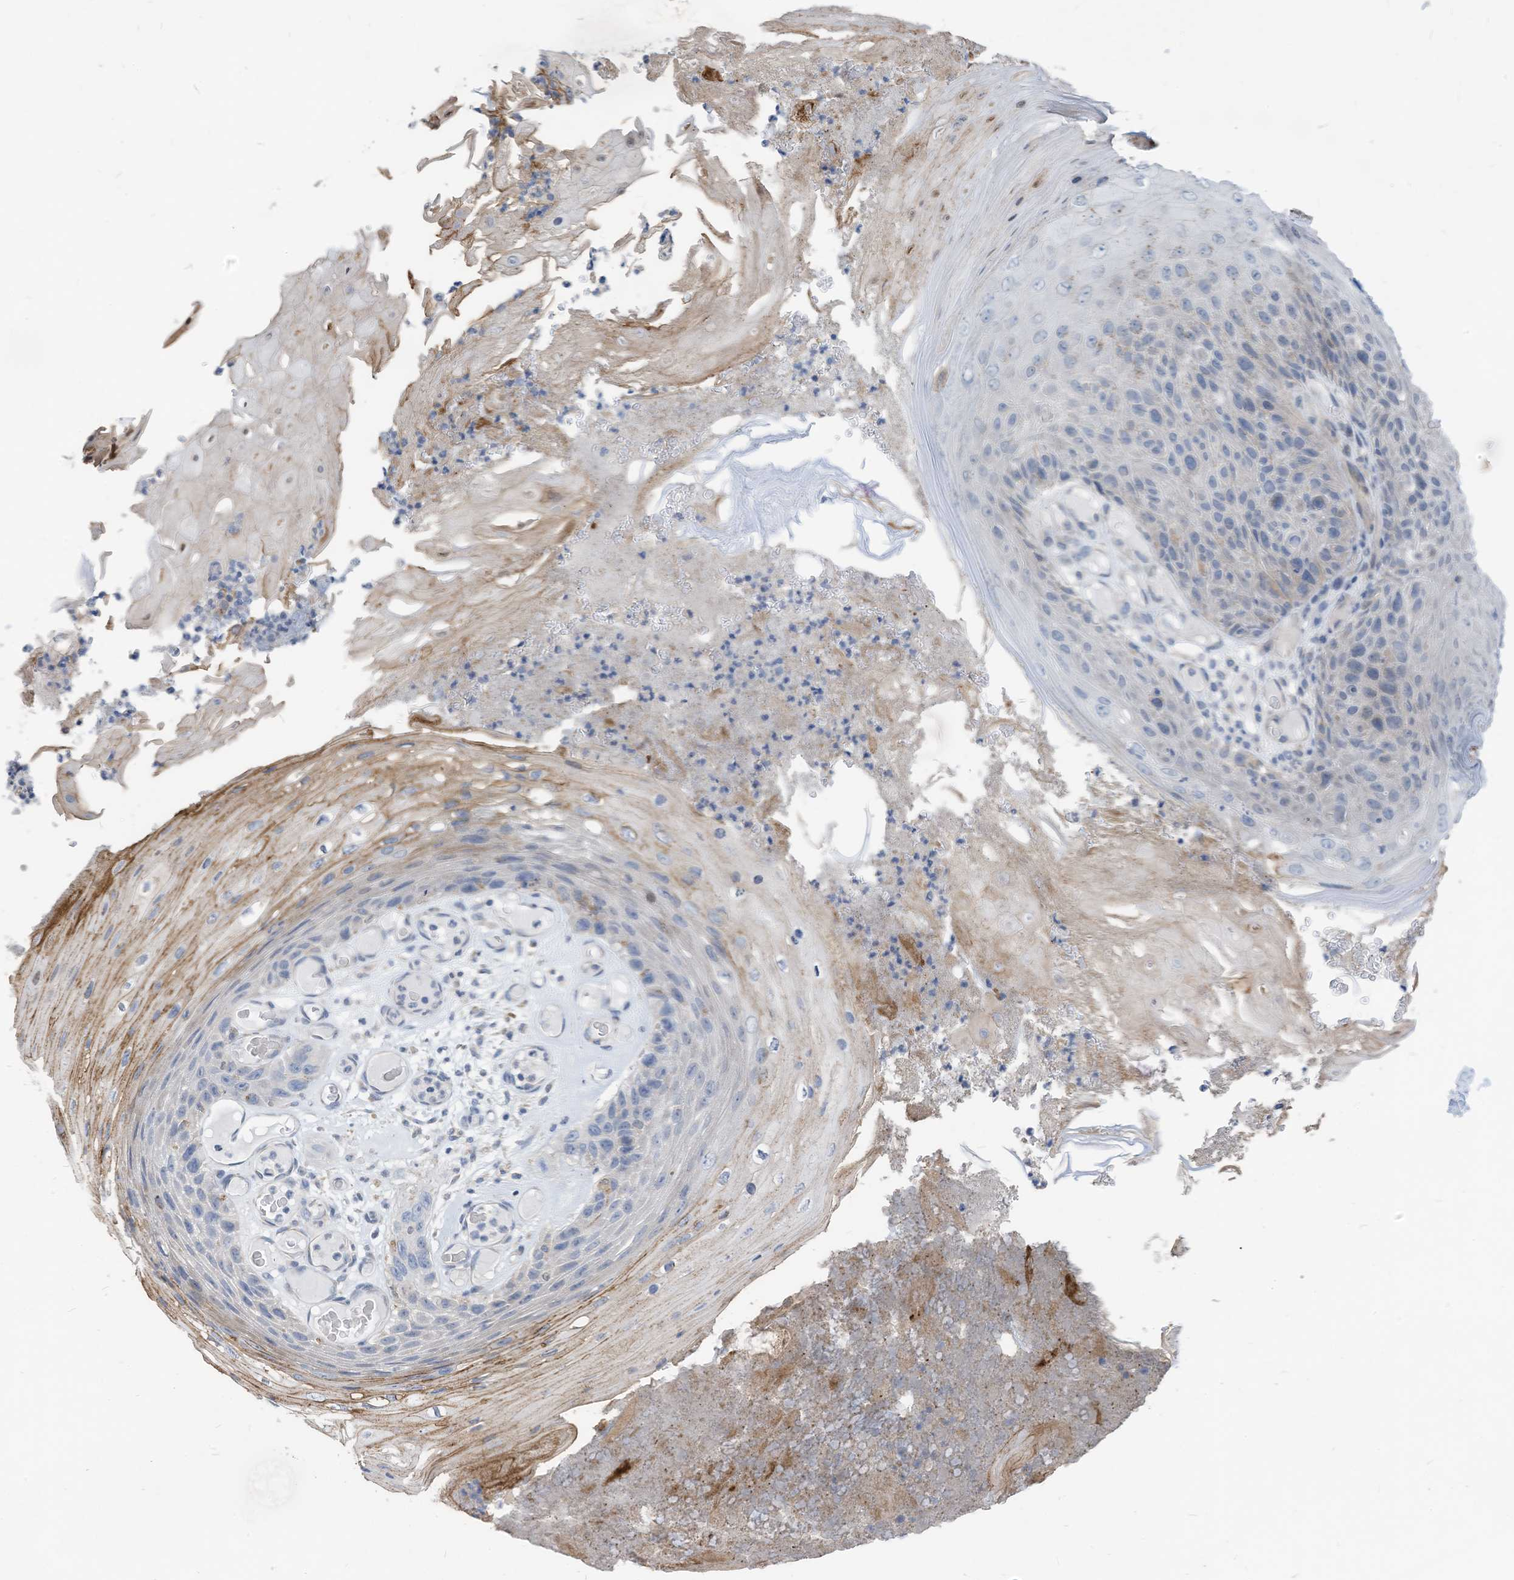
{"staining": {"intensity": "negative", "quantity": "none", "location": "none"}, "tissue": "skin cancer", "cell_type": "Tumor cells", "image_type": "cancer", "snomed": [{"axis": "morphology", "description": "Squamous cell carcinoma, NOS"}, {"axis": "topography", "description": "Skin"}], "caption": "This micrograph is of skin cancer stained with immunohistochemistry (IHC) to label a protein in brown with the nuclei are counter-stained blue. There is no positivity in tumor cells.", "gene": "LDAH", "patient": {"sex": "female", "age": 88}}